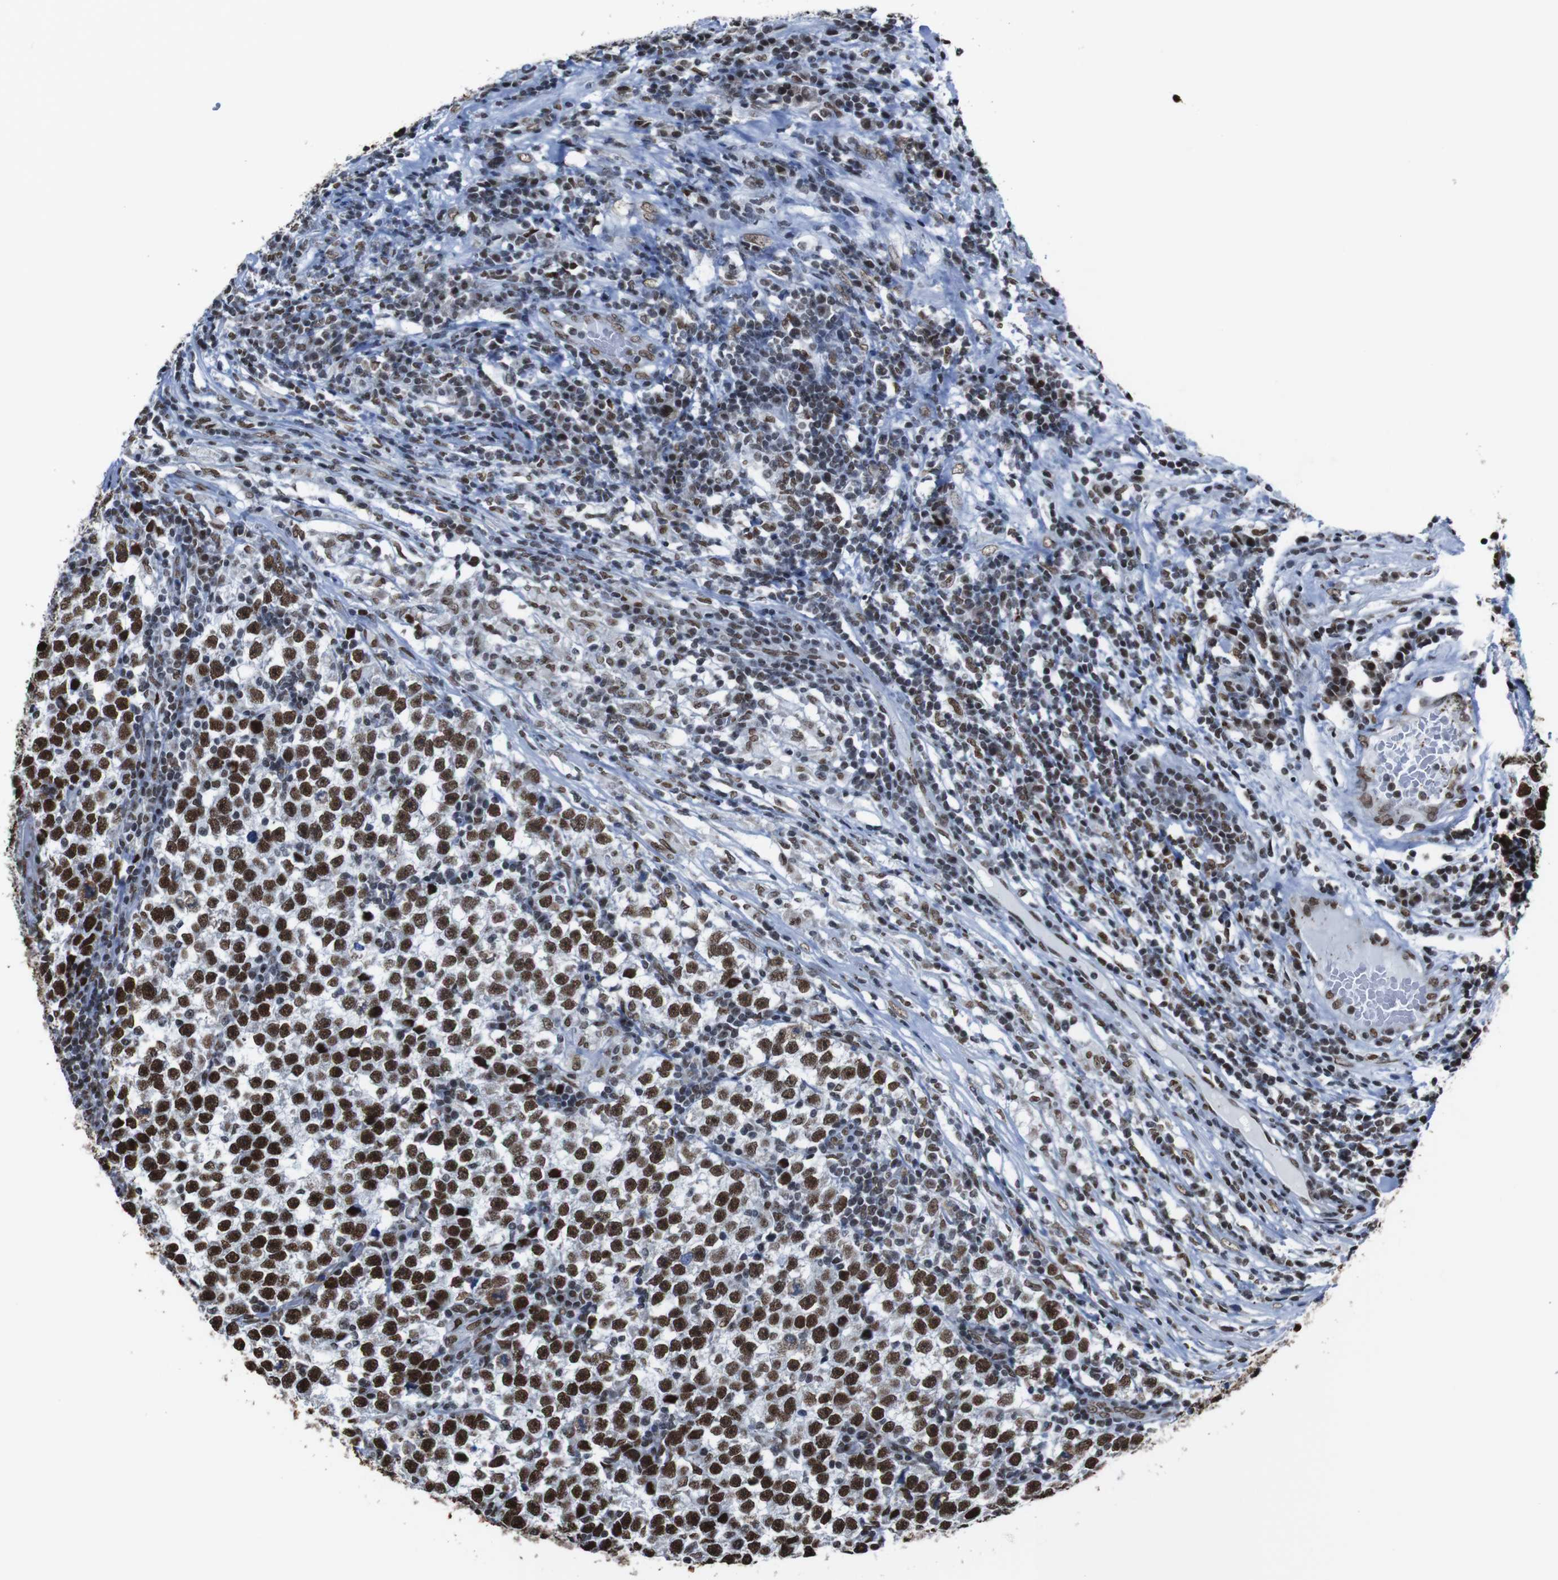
{"staining": {"intensity": "strong", "quantity": ">75%", "location": "nuclear"}, "tissue": "testis cancer", "cell_type": "Tumor cells", "image_type": "cancer", "snomed": [{"axis": "morphology", "description": "Seminoma, NOS"}, {"axis": "topography", "description": "Testis"}], "caption": "A brown stain shows strong nuclear staining of a protein in seminoma (testis) tumor cells.", "gene": "ROMO1", "patient": {"sex": "male", "age": 43}}